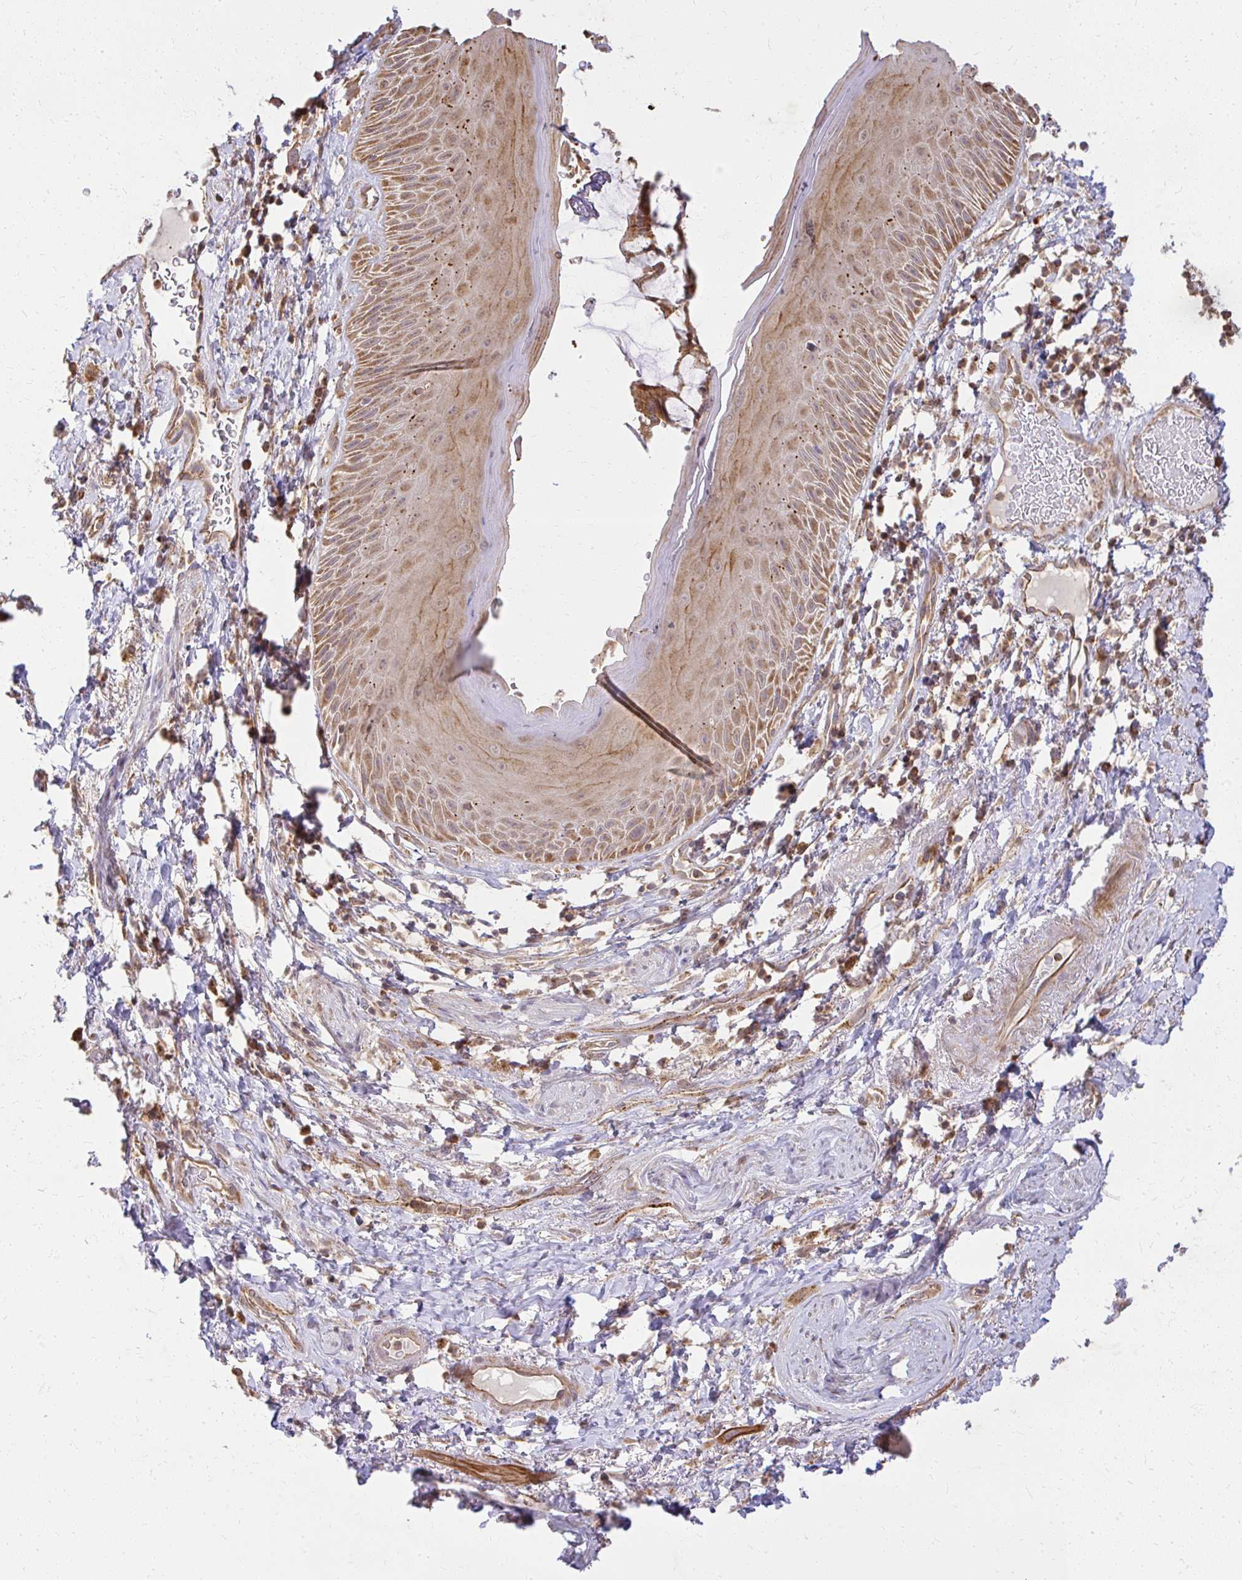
{"staining": {"intensity": "moderate", "quantity": ">75%", "location": "cytoplasmic/membranous"}, "tissue": "skin", "cell_type": "Epidermal cells", "image_type": "normal", "snomed": [{"axis": "morphology", "description": "Normal tissue, NOS"}, {"axis": "topography", "description": "Anal"}], "caption": "This is a histology image of immunohistochemistry staining of normal skin, which shows moderate staining in the cytoplasmic/membranous of epidermal cells.", "gene": "GNS", "patient": {"sex": "male", "age": 78}}